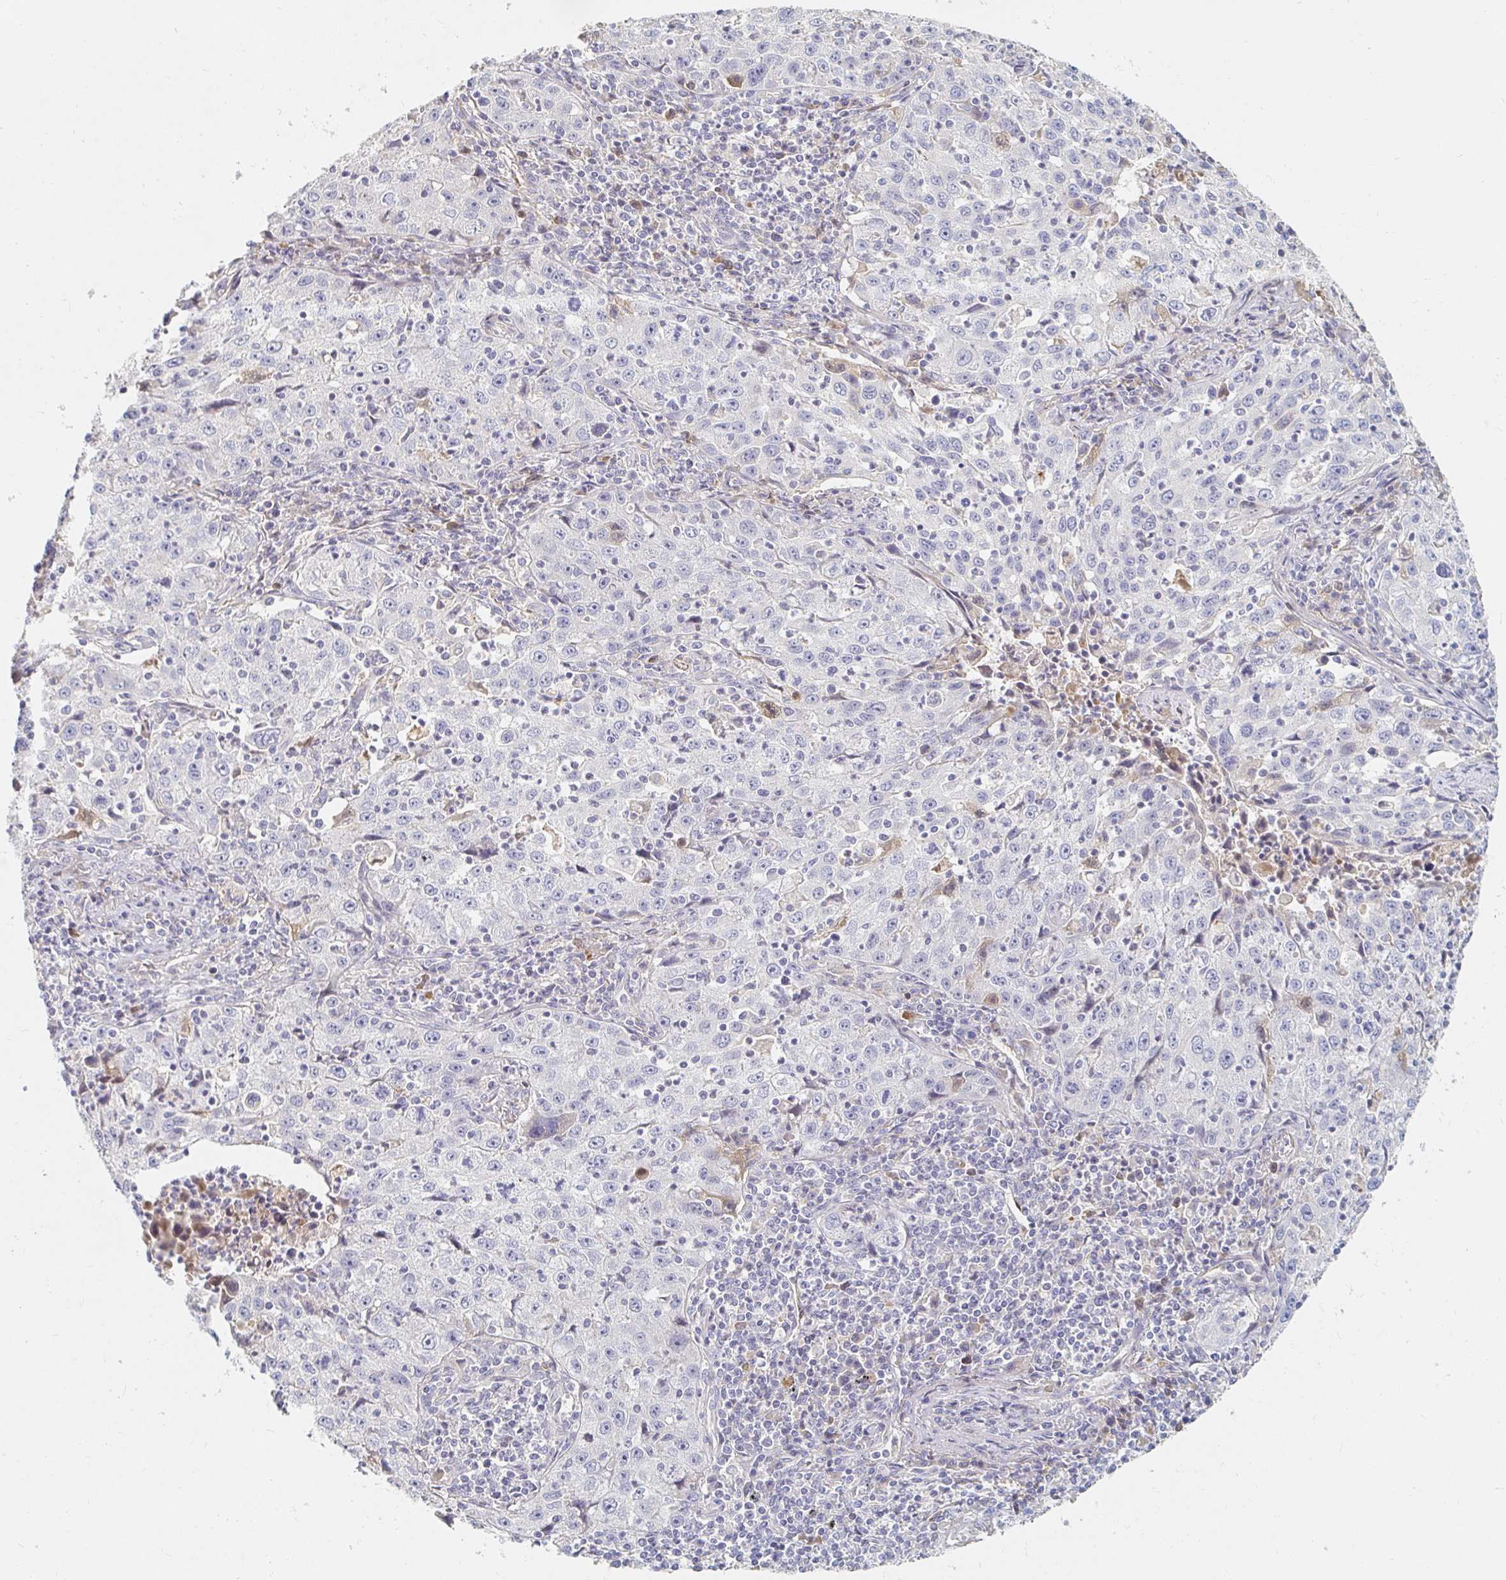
{"staining": {"intensity": "negative", "quantity": "none", "location": "none"}, "tissue": "lung cancer", "cell_type": "Tumor cells", "image_type": "cancer", "snomed": [{"axis": "morphology", "description": "Squamous cell carcinoma, NOS"}, {"axis": "topography", "description": "Lung"}], "caption": "Tumor cells are negative for brown protein staining in lung squamous cell carcinoma. Nuclei are stained in blue.", "gene": "NME9", "patient": {"sex": "male", "age": 71}}